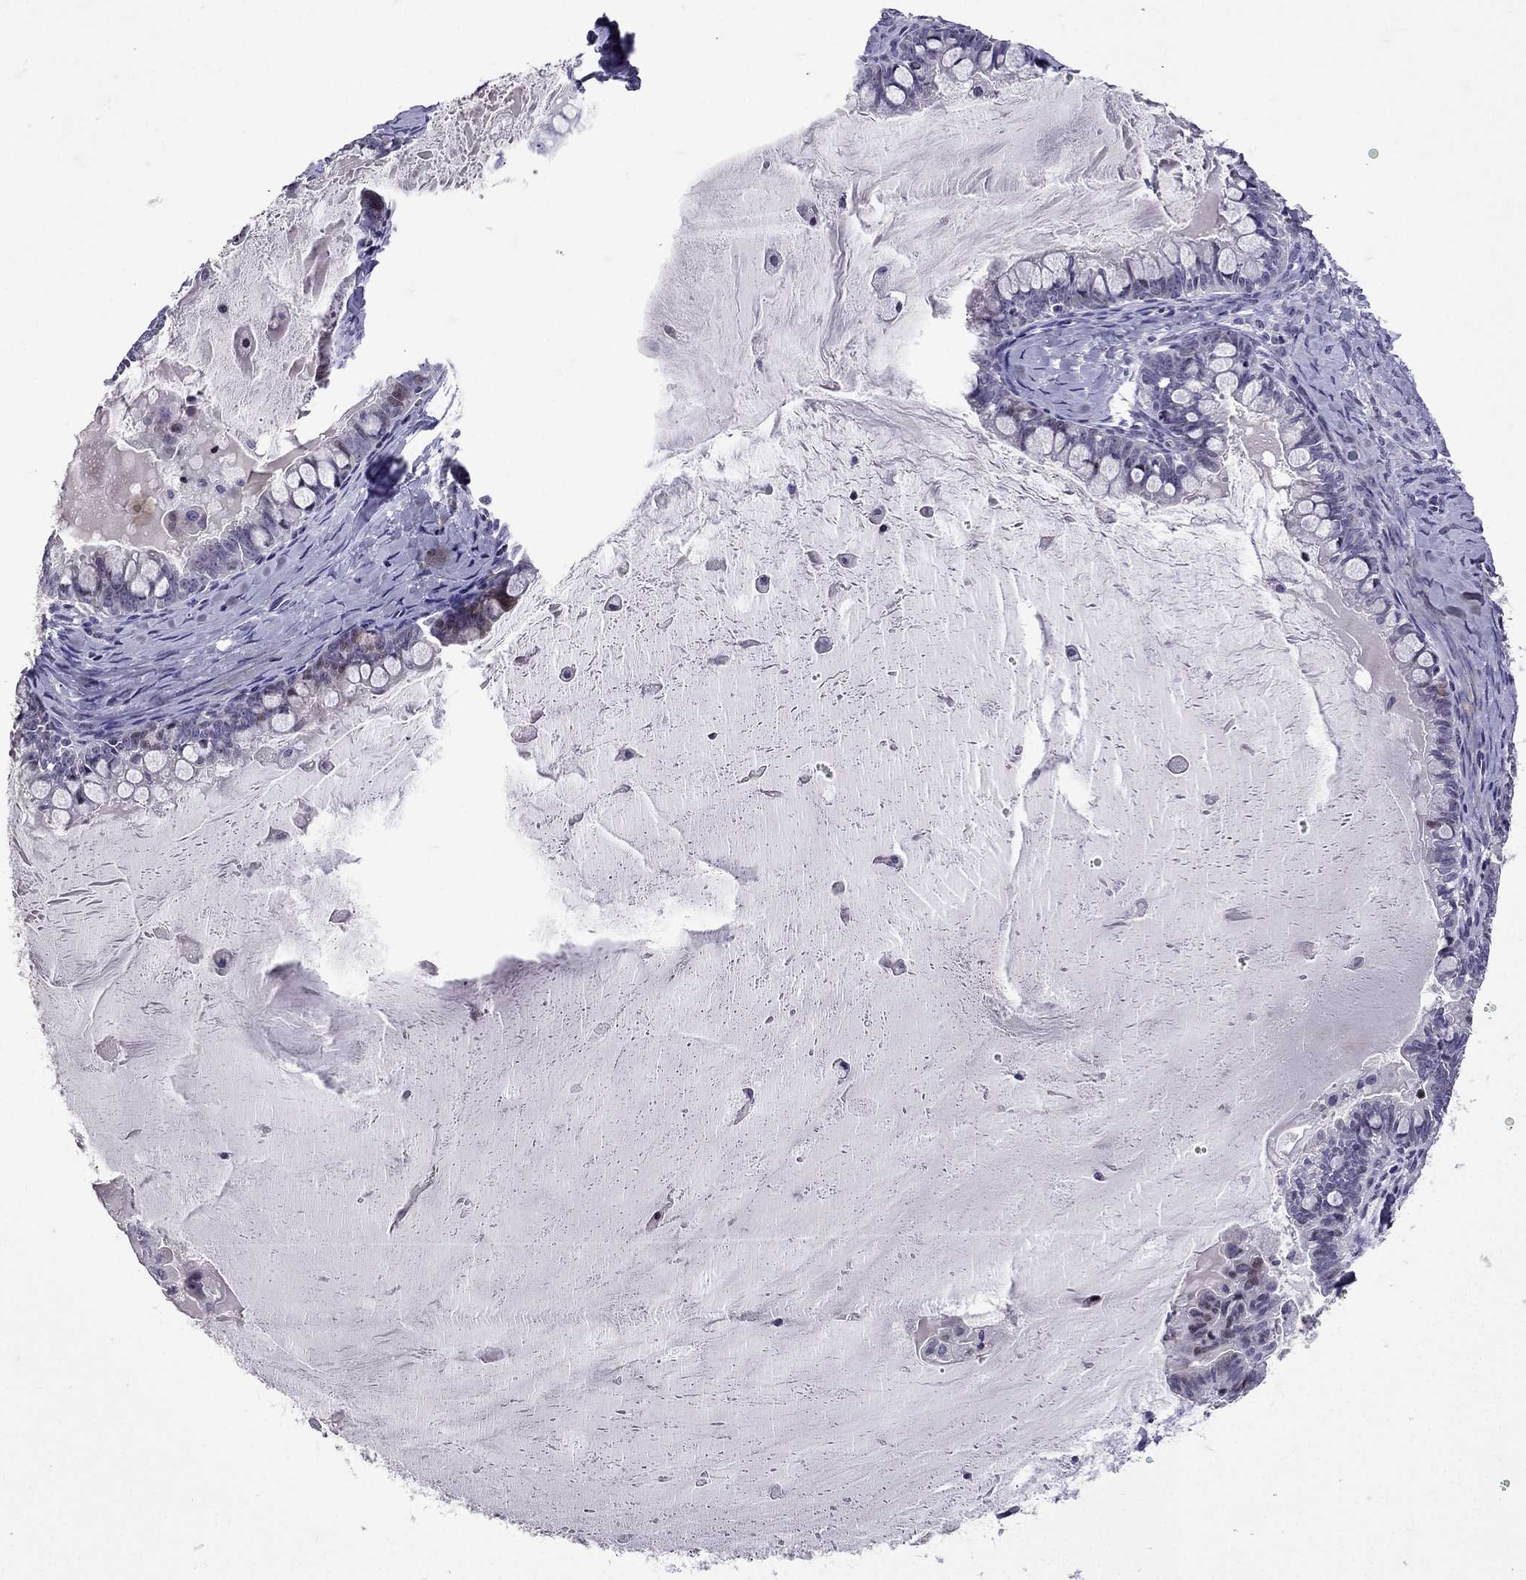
{"staining": {"intensity": "negative", "quantity": "none", "location": "none"}, "tissue": "ovarian cancer", "cell_type": "Tumor cells", "image_type": "cancer", "snomed": [{"axis": "morphology", "description": "Cystadenocarcinoma, mucinous, NOS"}, {"axis": "topography", "description": "Ovary"}], "caption": "An image of human mucinous cystadenocarcinoma (ovarian) is negative for staining in tumor cells.", "gene": "TTN", "patient": {"sex": "female", "age": 63}}